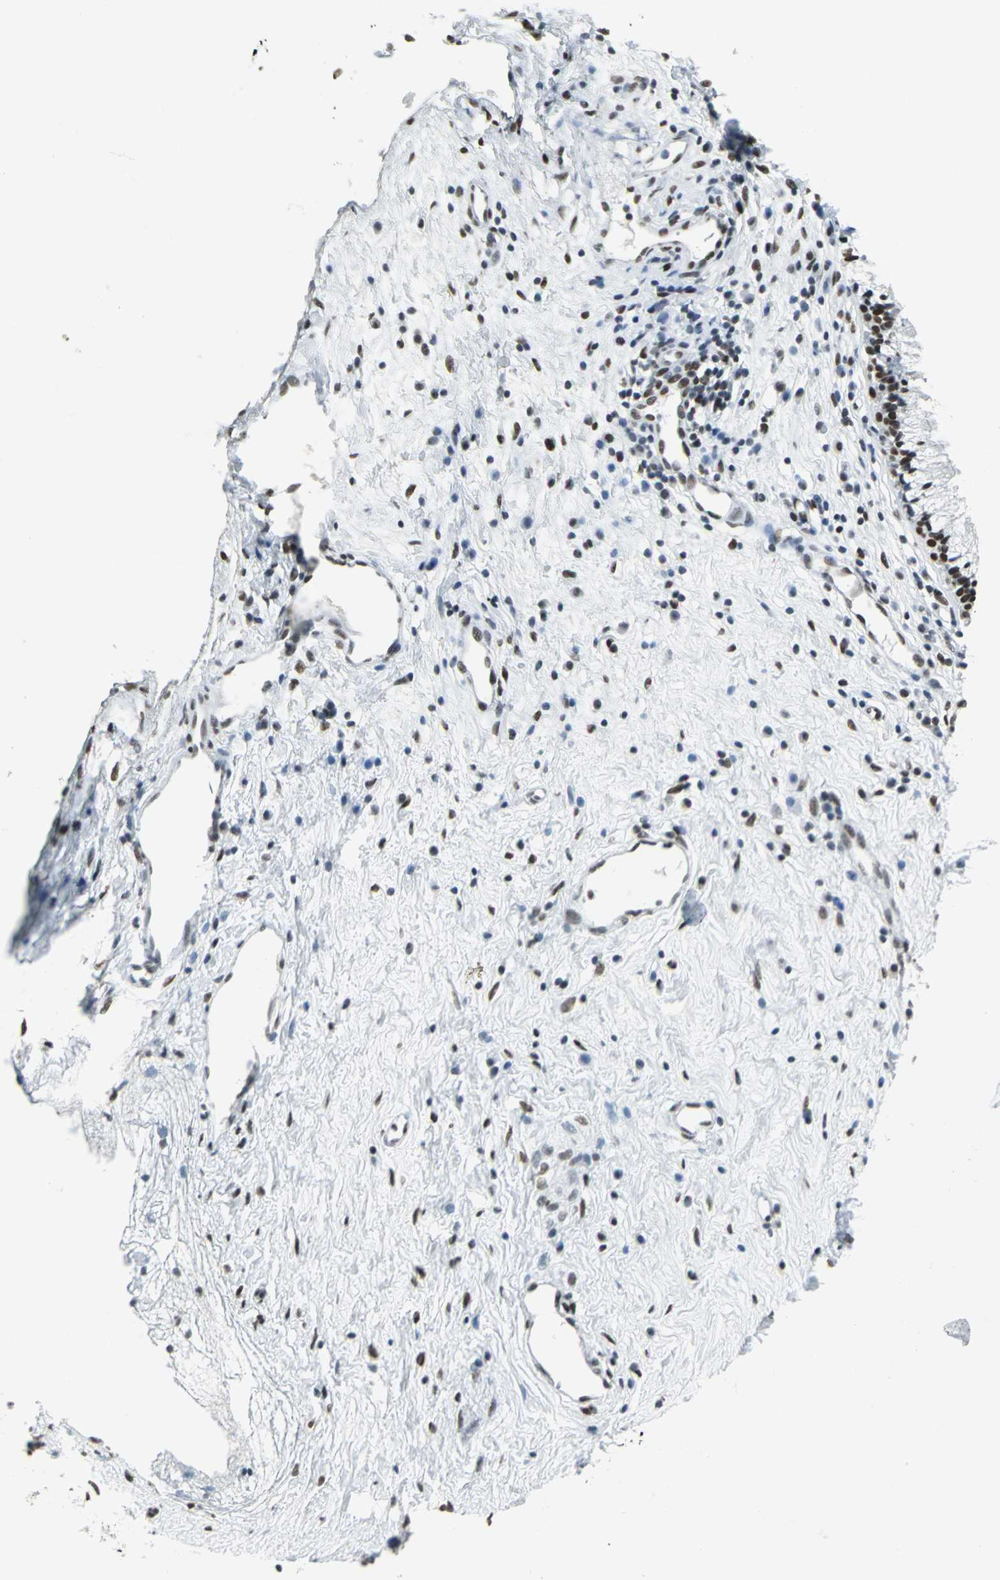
{"staining": {"intensity": "strong", "quantity": ">75%", "location": "nuclear"}, "tissue": "nasopharynx", "cell_type": "Respiratory epithelial cells", "image_type": "normal", "snomed": [{"axis": "morphology", "description": "Normal tissue, NOS"}, {"axis": "topography", "description": "Nasopharynx"}], "caption": "A histopathology image of nasopharynx stained for a protein shows strong nuclear brown staining in respiratory epithelial cells. (Brightfield microscopy of DAB IHC at high magnification).", "gene": "ADNP", "patient": {"sex": "male", "age": 21}}